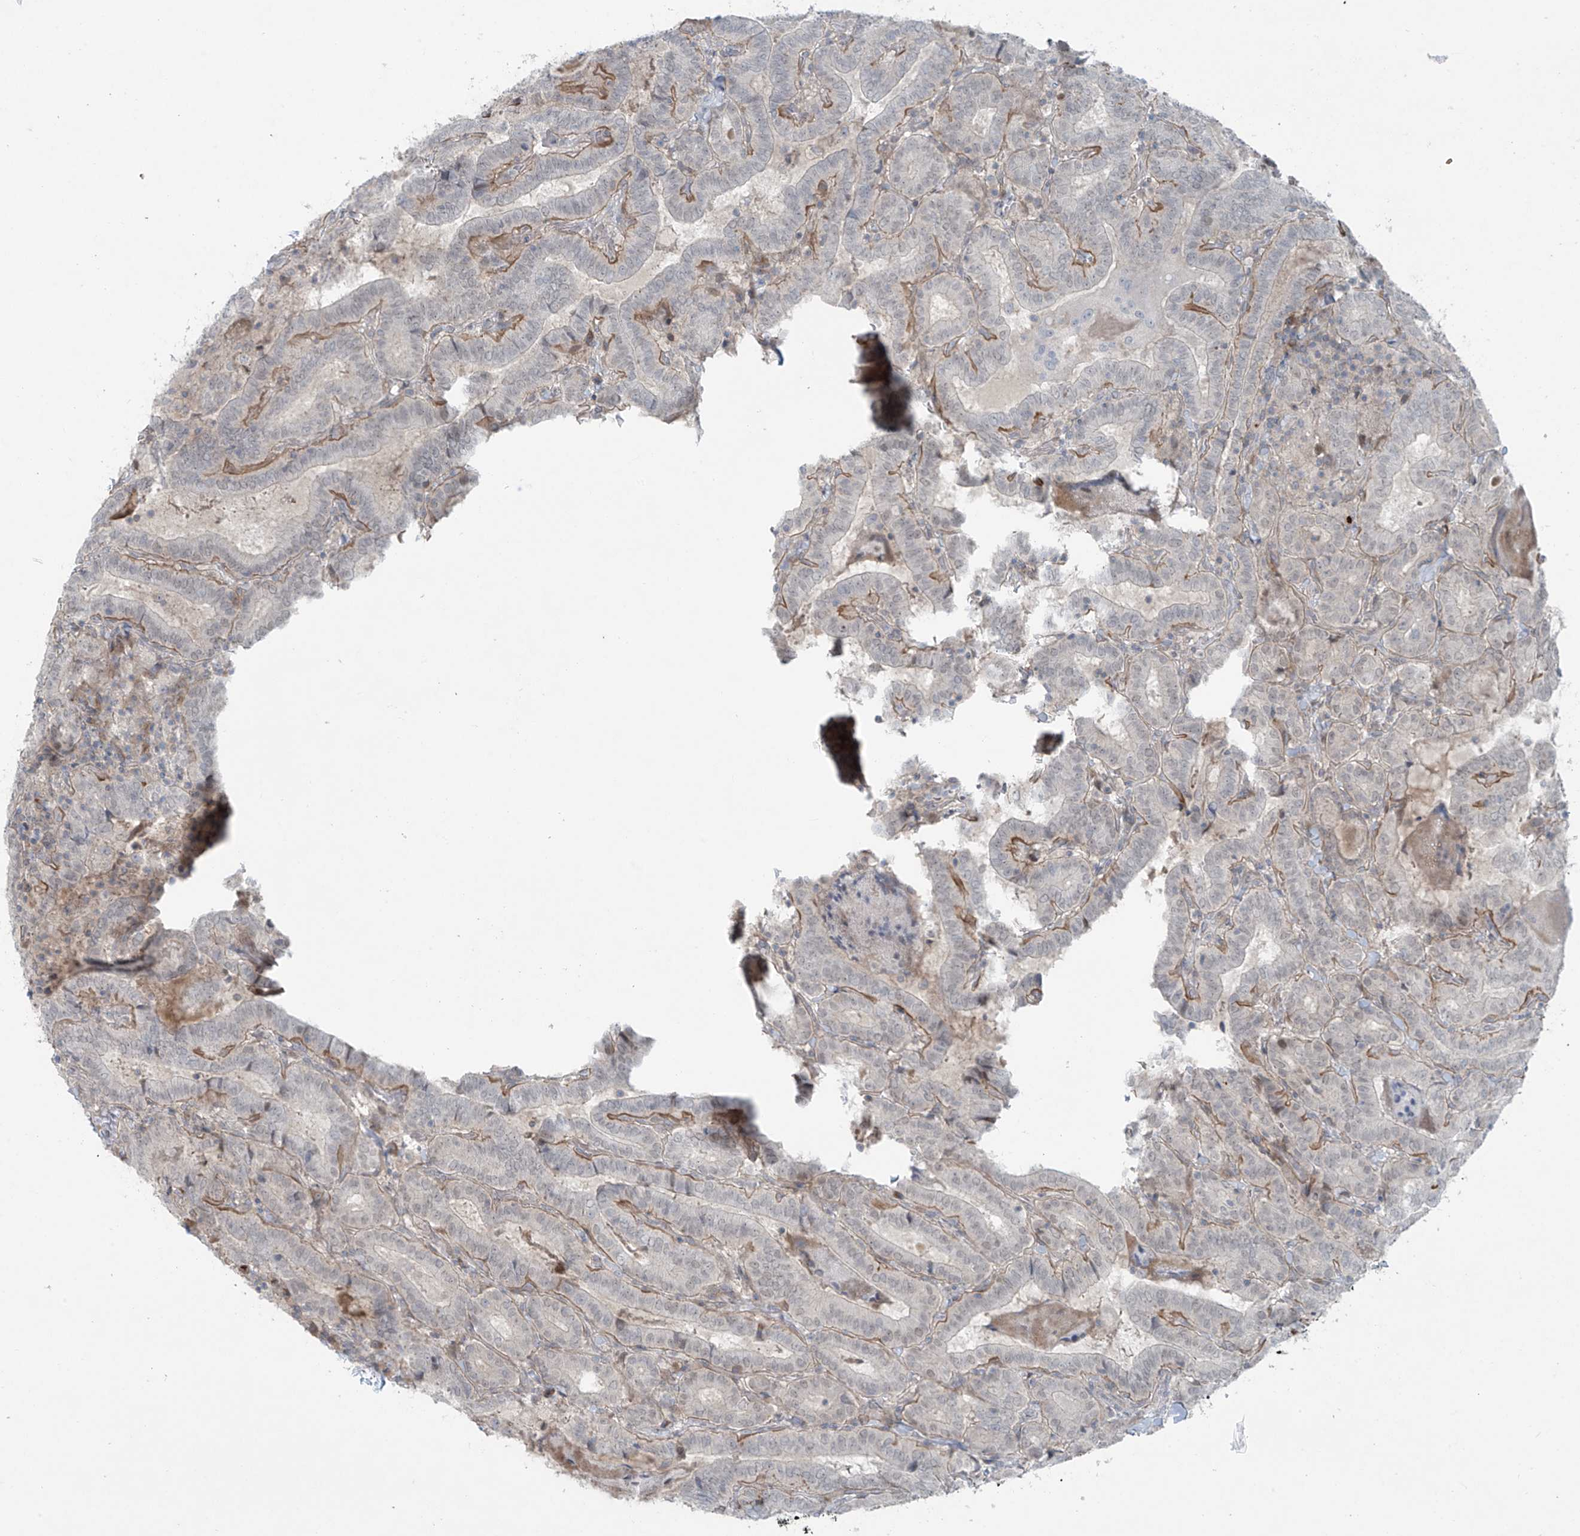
{"staining": {"intensity": "negative", "quantity": "none", "location": "none"}, "tissue": "thyroid cancer", "cell_type": "Tumor cells", "image_type": "cancer", "snomed": [{"axis": "morphology", "description": "Papillary adenocarcinoma, NOS"}, {"axis": "topography", "description": "Thyroid gland"}], "caption": "Thyroid cancer stained for a protein using immunohistochemistry displays no staining tumor cells.", "gene": "PPAT", "patient": {"sex": "female", "age": 72}}